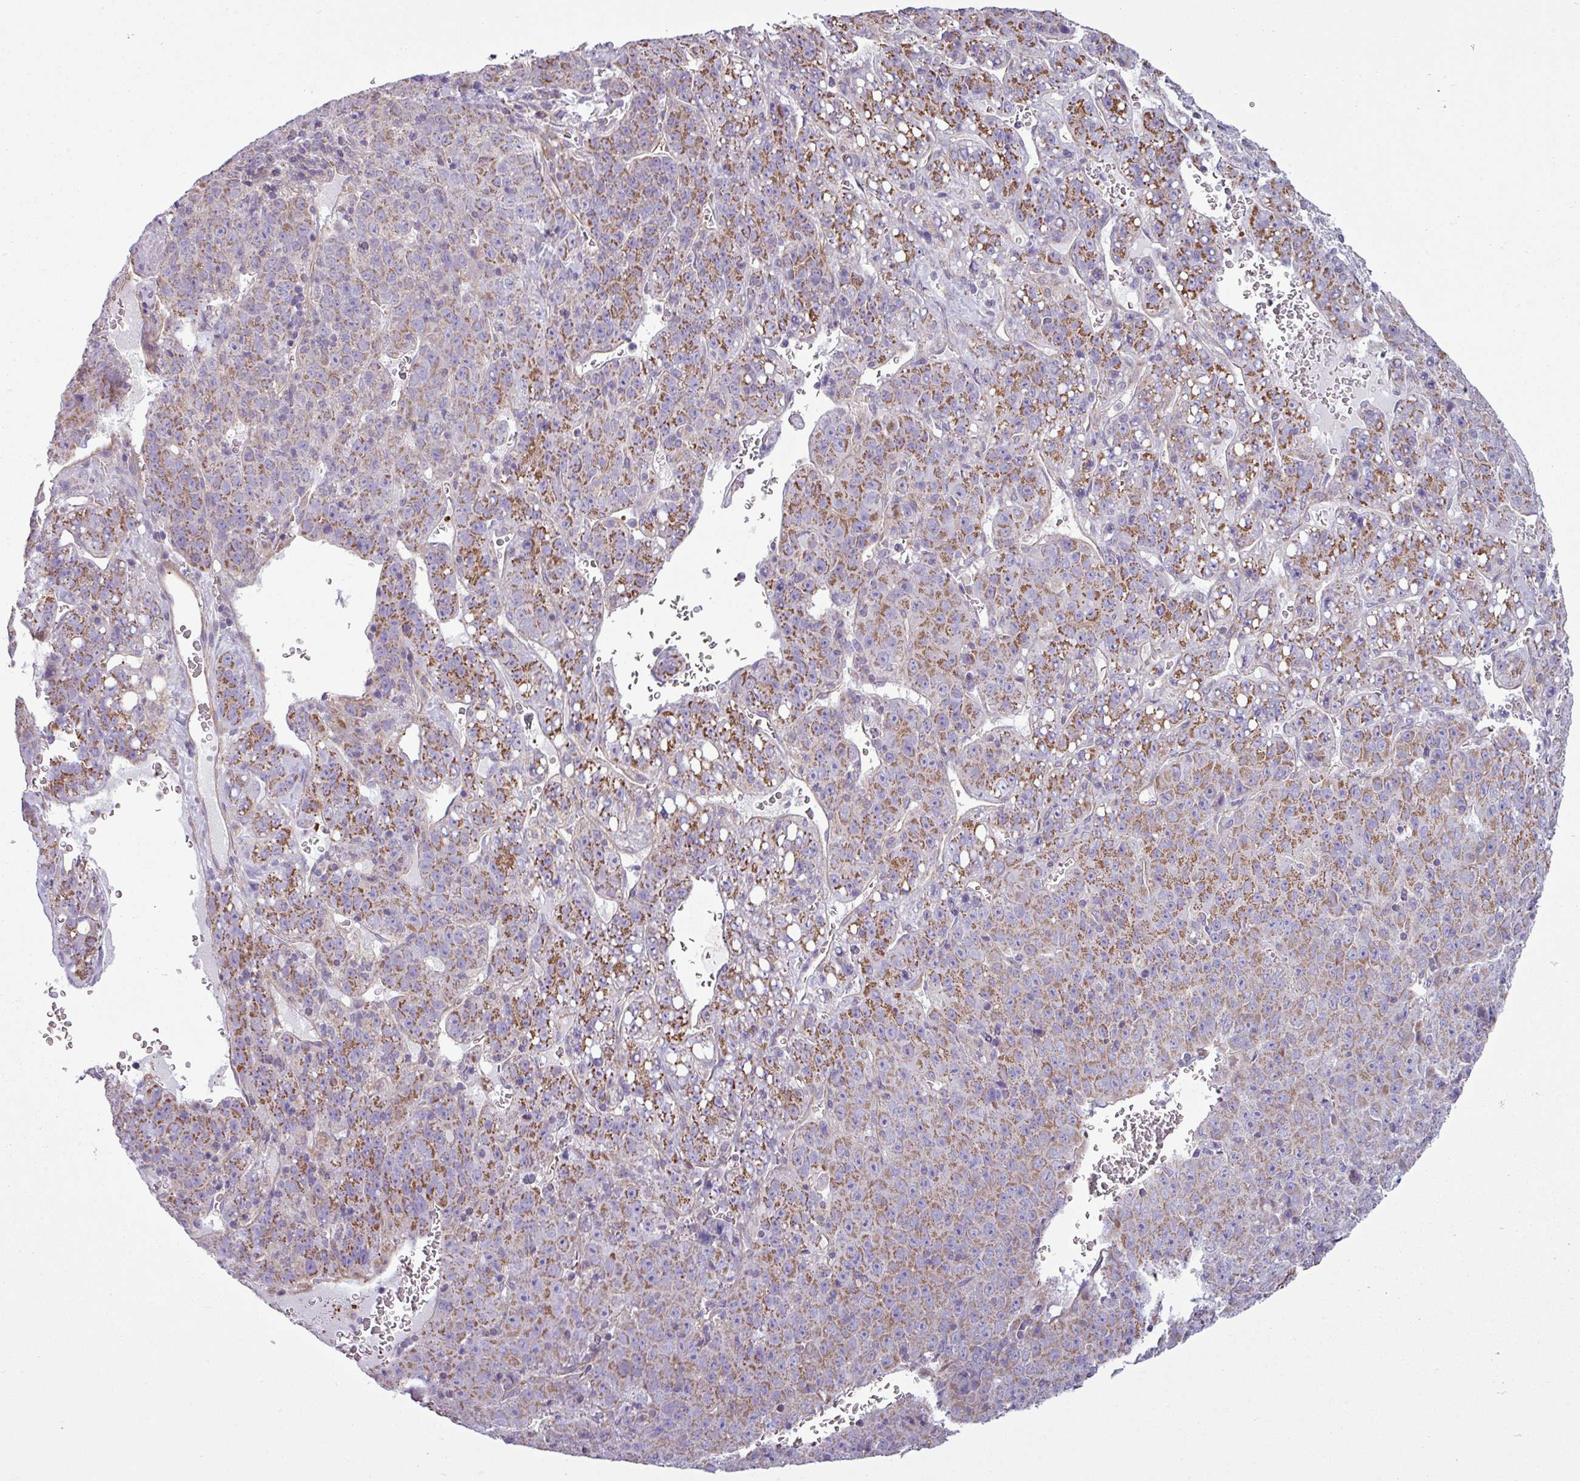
{"staining": {"intensity": "moderate", "quantity": "25%-75%", "location": "cytoplasmic/membranous"}, "tissue": "liver cancer", "cell_type": "Tumor cells", "image_type": "cancer", "snomed": [{"axis": "morphology", "description": "Carcinoma, Hepatocellular, NOS"}, {"axis": "topography", "description": "Liver"}], "caption": "High-power microscopy captured an immunohistochemistry micrograph of liver hepatocellular carcinoma, revealing moderate cytoplasmic/membranous staining in approximately 25%-75% of tumor cells. (IHC, brightfield microscopy, high magnification).", "gene": "BTN2A2", "patient": {"sex": "female", "age": 53}}